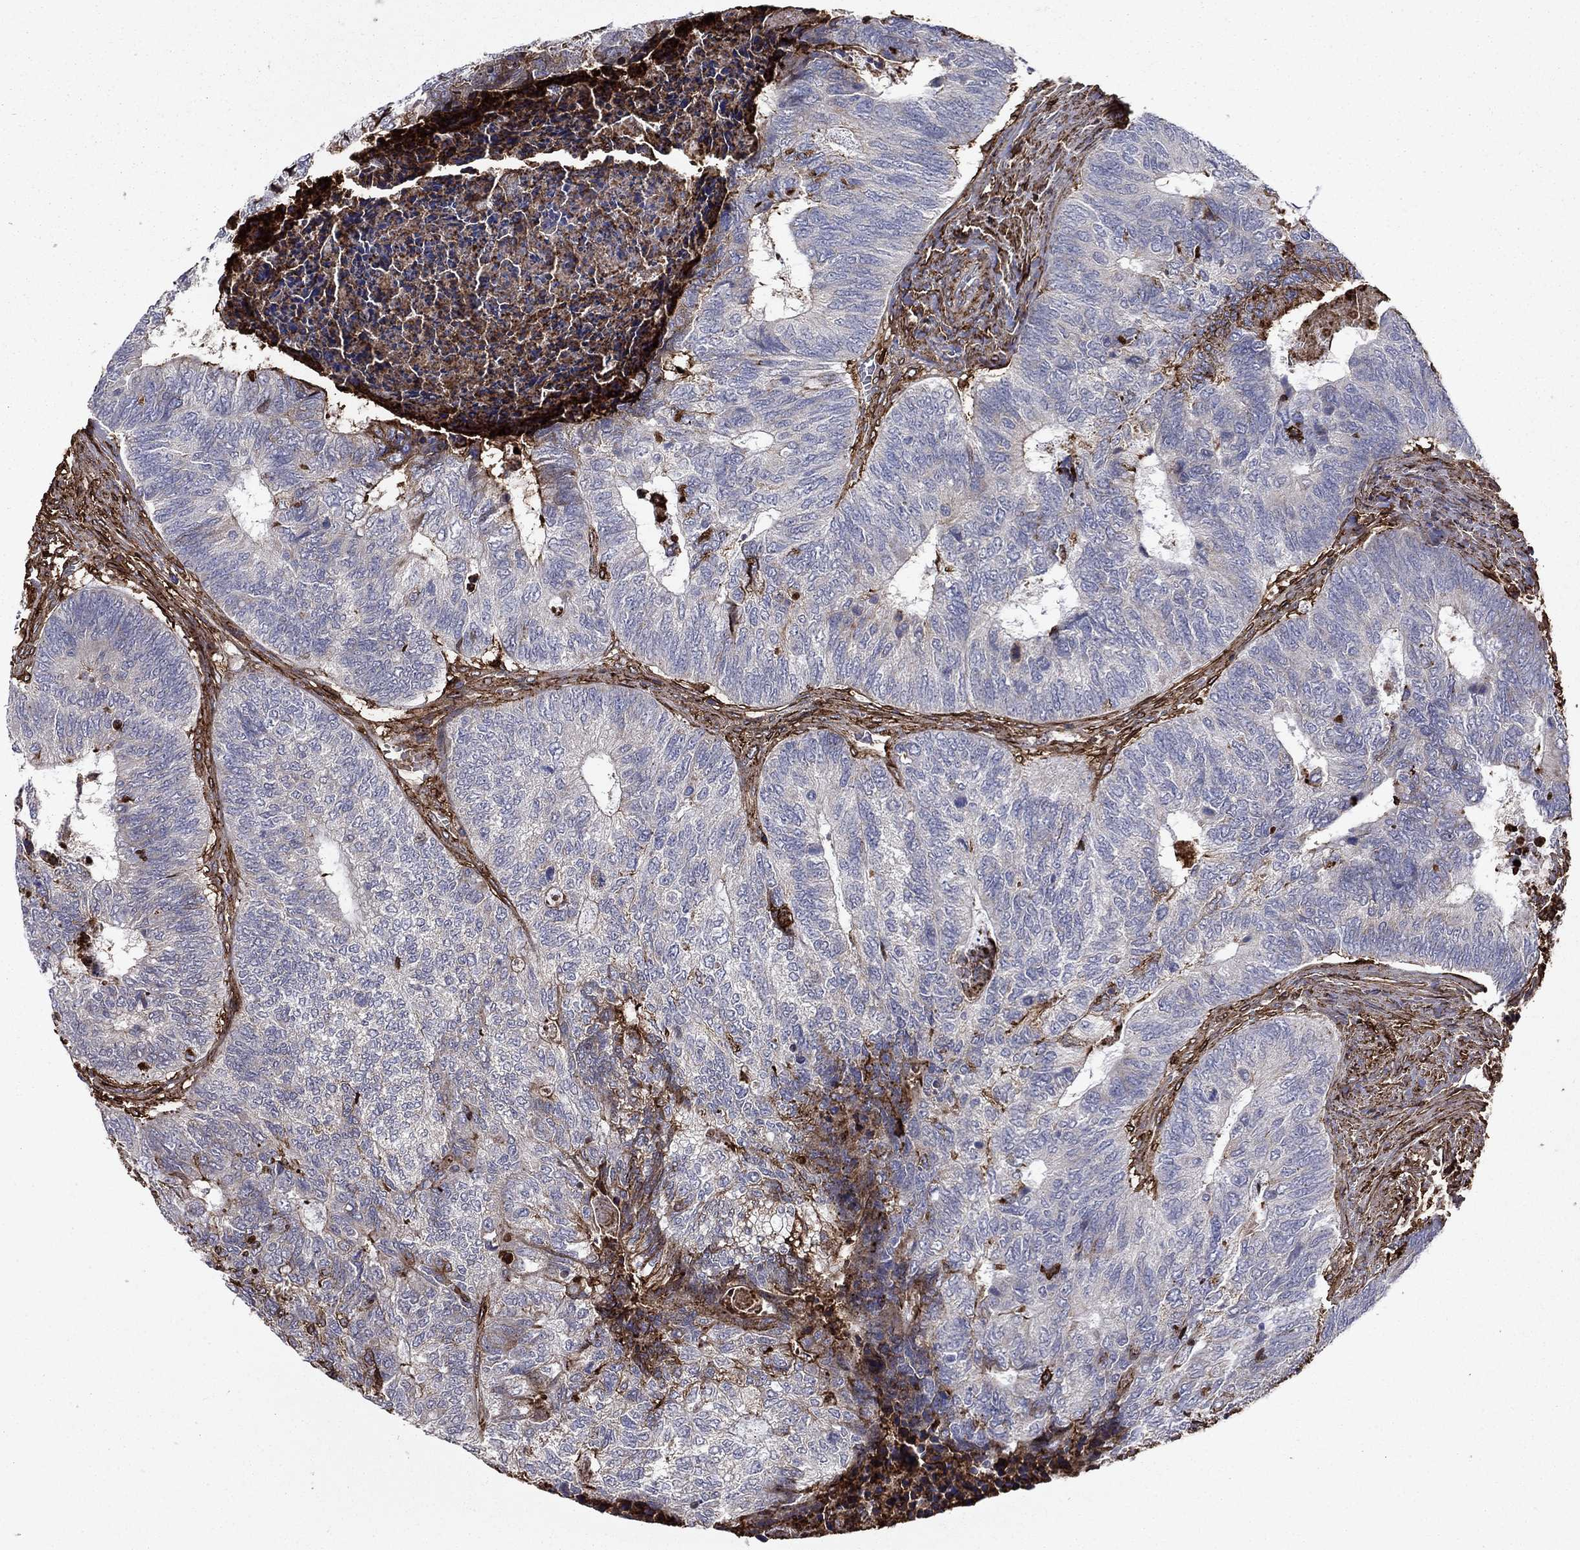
{"staining": {"intensity": "negative", "quantity": "none", "location": "none"}, "tissue": "colorectal cancer", "cell_type": "Tumor cells", "image_type": "cancer", "snomed": [{"axis": "morphology", "description": "Adenocarcinoma, NOS"}, {"axis": "topography", "description": "Colon"}], "caption": "Immunohistochemical staining of human adenocarcinoma (colorectal) shows no significant staining in tumor cells. (Stains: DAB immunohistochemistry with hematoxylin counter stain, Microscopy: brightfield microscopy at high magnification).", "gene": "PLAU", "patient": {"sex": "female", "age": 67}}